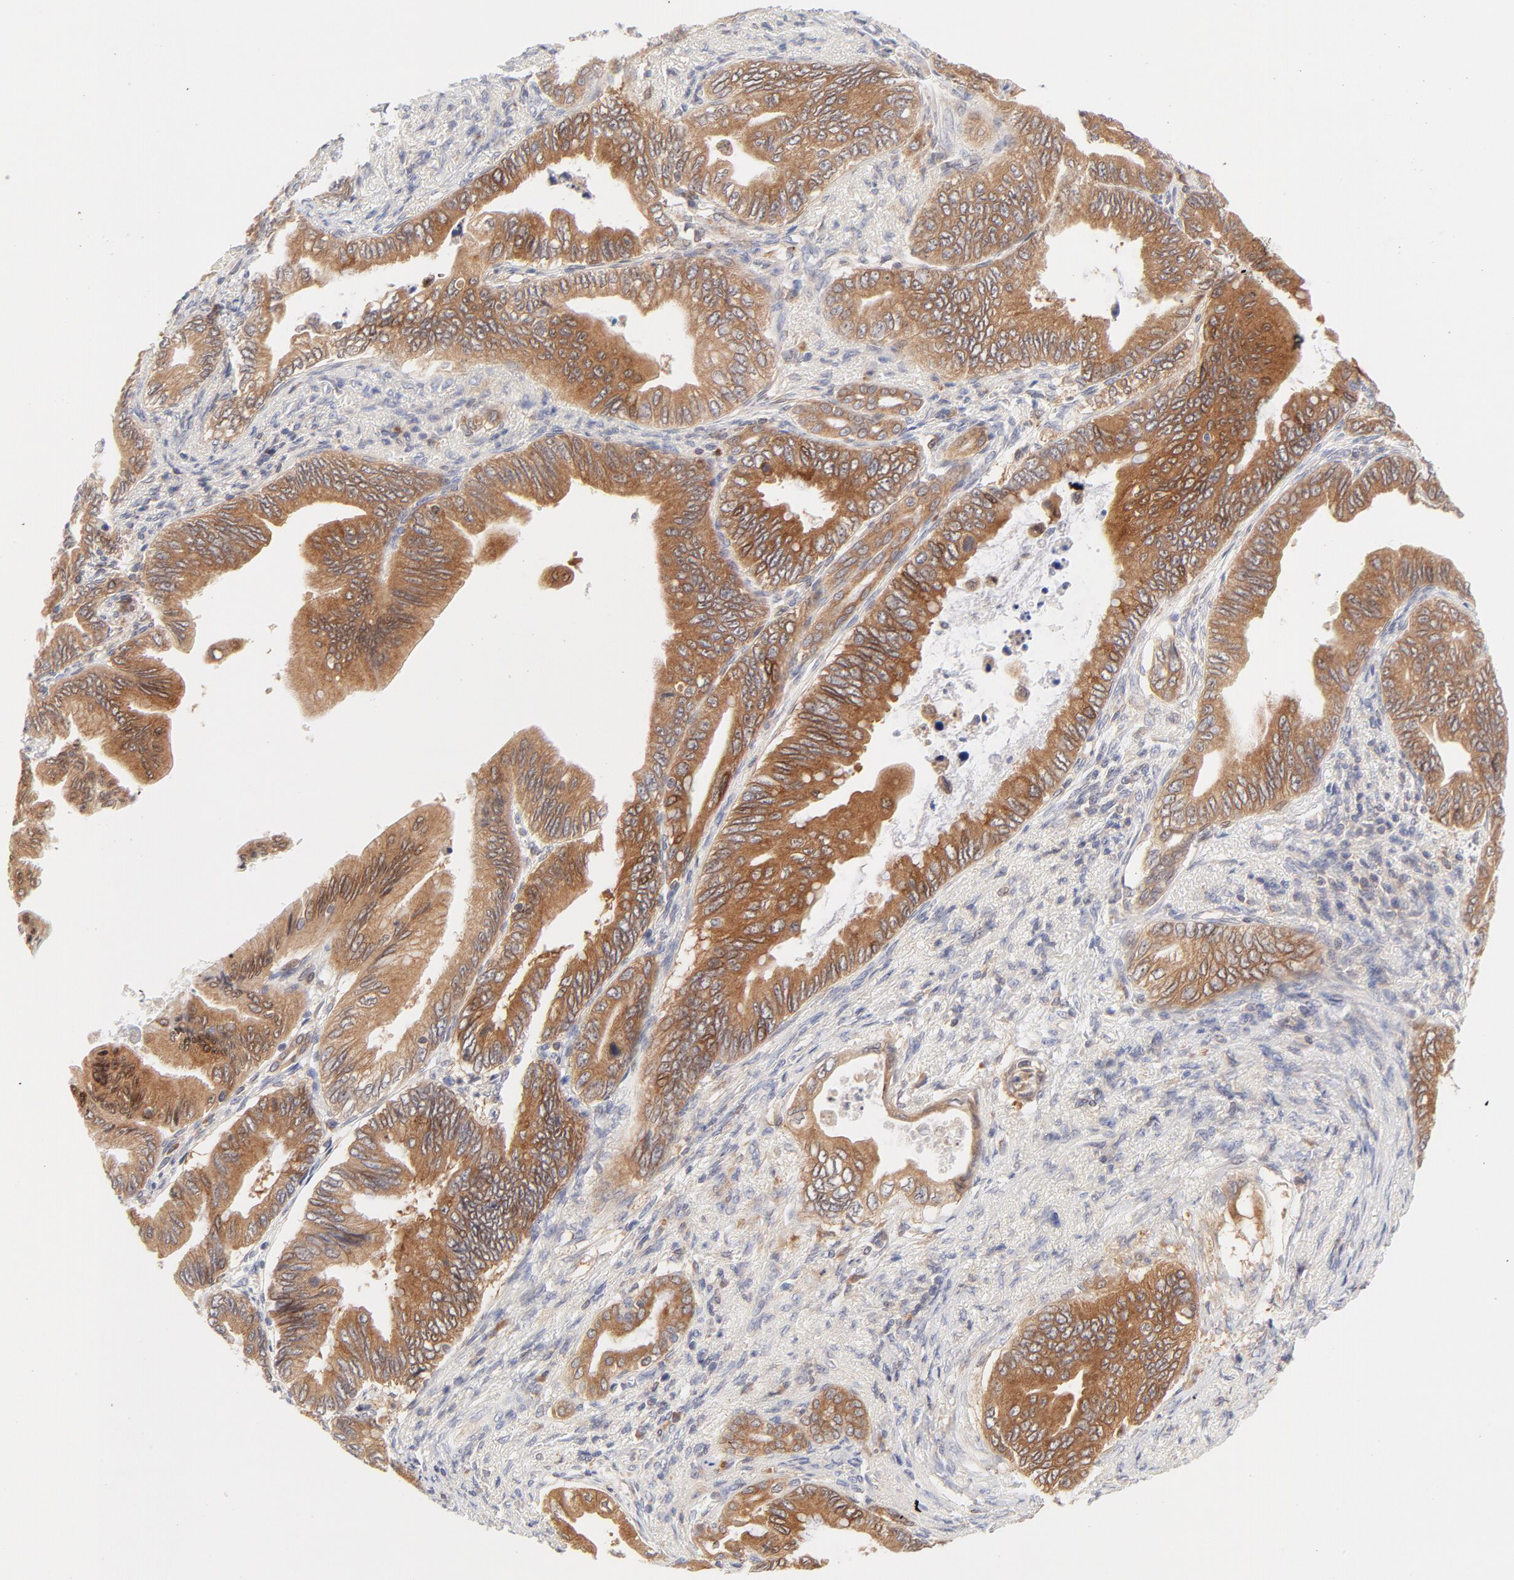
{"staining": {"intensity": "moderate", "quantity": ">75%", "location": "cytoplasmic/membranous"}, "tissue": "pancreatic cancer", "cell_type": "Tumor cells", "image_type": "cancer", "snomed": [{"axis": "morphology", "description": "Adenocarcinoma, NOS"}, {"axis": "topography", "description": "Pancreas"}], "caption": "Immunohistochemical staining of human pancreatic cancer (adenocarcinoma) exhibits moderate cytoplasmic/membranous protein positivity in approximately >75% of tumor cells.", "gene": "RPS6KA1", "patient": {"sex": "female", "age": 66}}